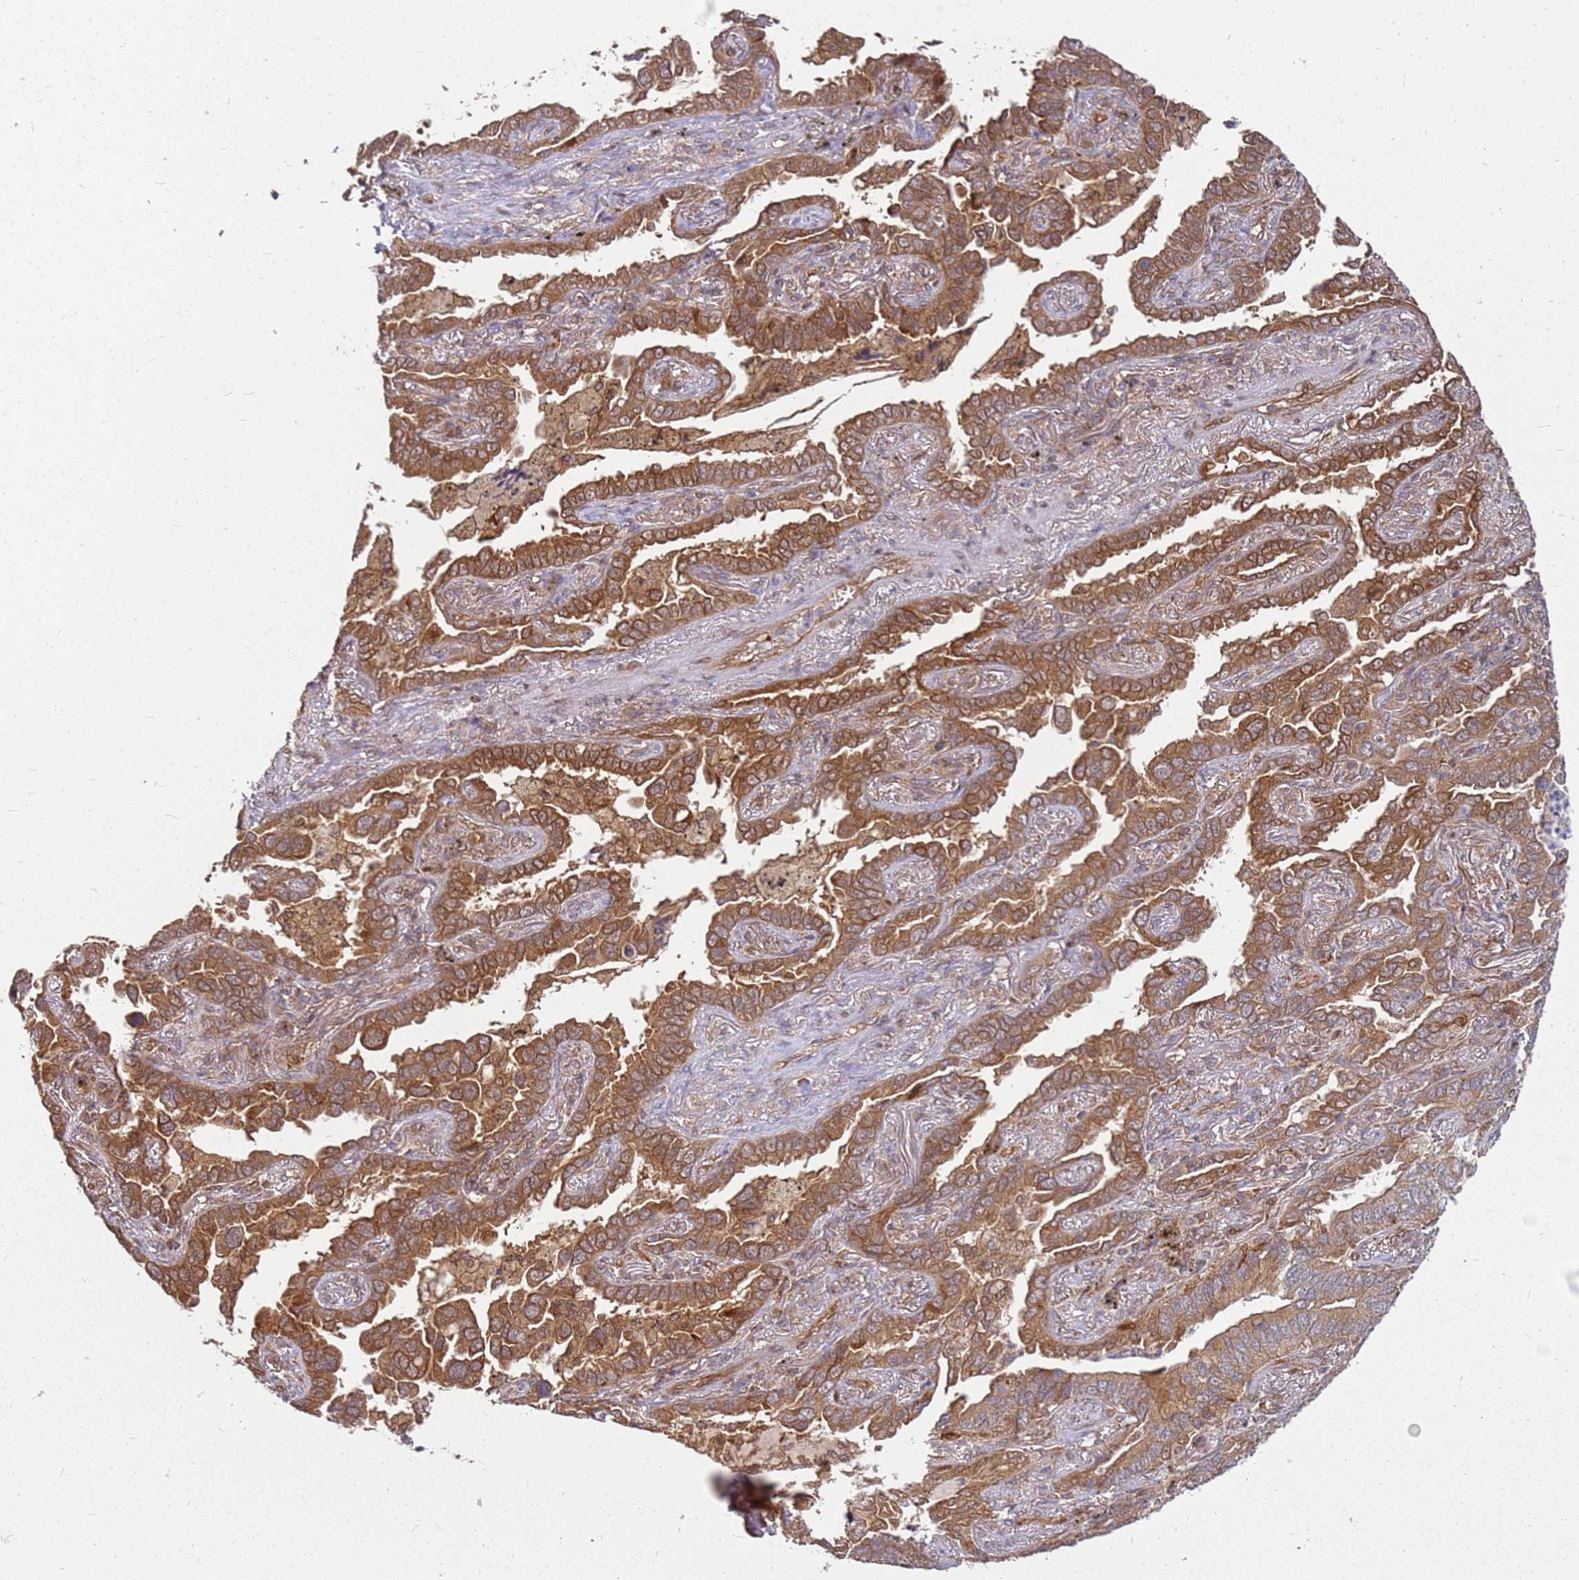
{"staining": {"intensity": "strong", "quantity": ">75%", "location": "cytoplasmic/membranous"}, "tissue": "lung cancer", "cell_type": "Tumor cells", "image_type": "cancer", "snomed": [{"axis": "morphology", "description": "Adenocarcinoma, NOS"}, {"axis": "topography", "description": "Lung"}], "caption": "Protein analysis of lung cancer tissue exhibits strong cytoplasmic/membranous staining in about >75% of tumor cells.", "gene": "NUDT14", "patient": {"sex": "male", "age": 67}}